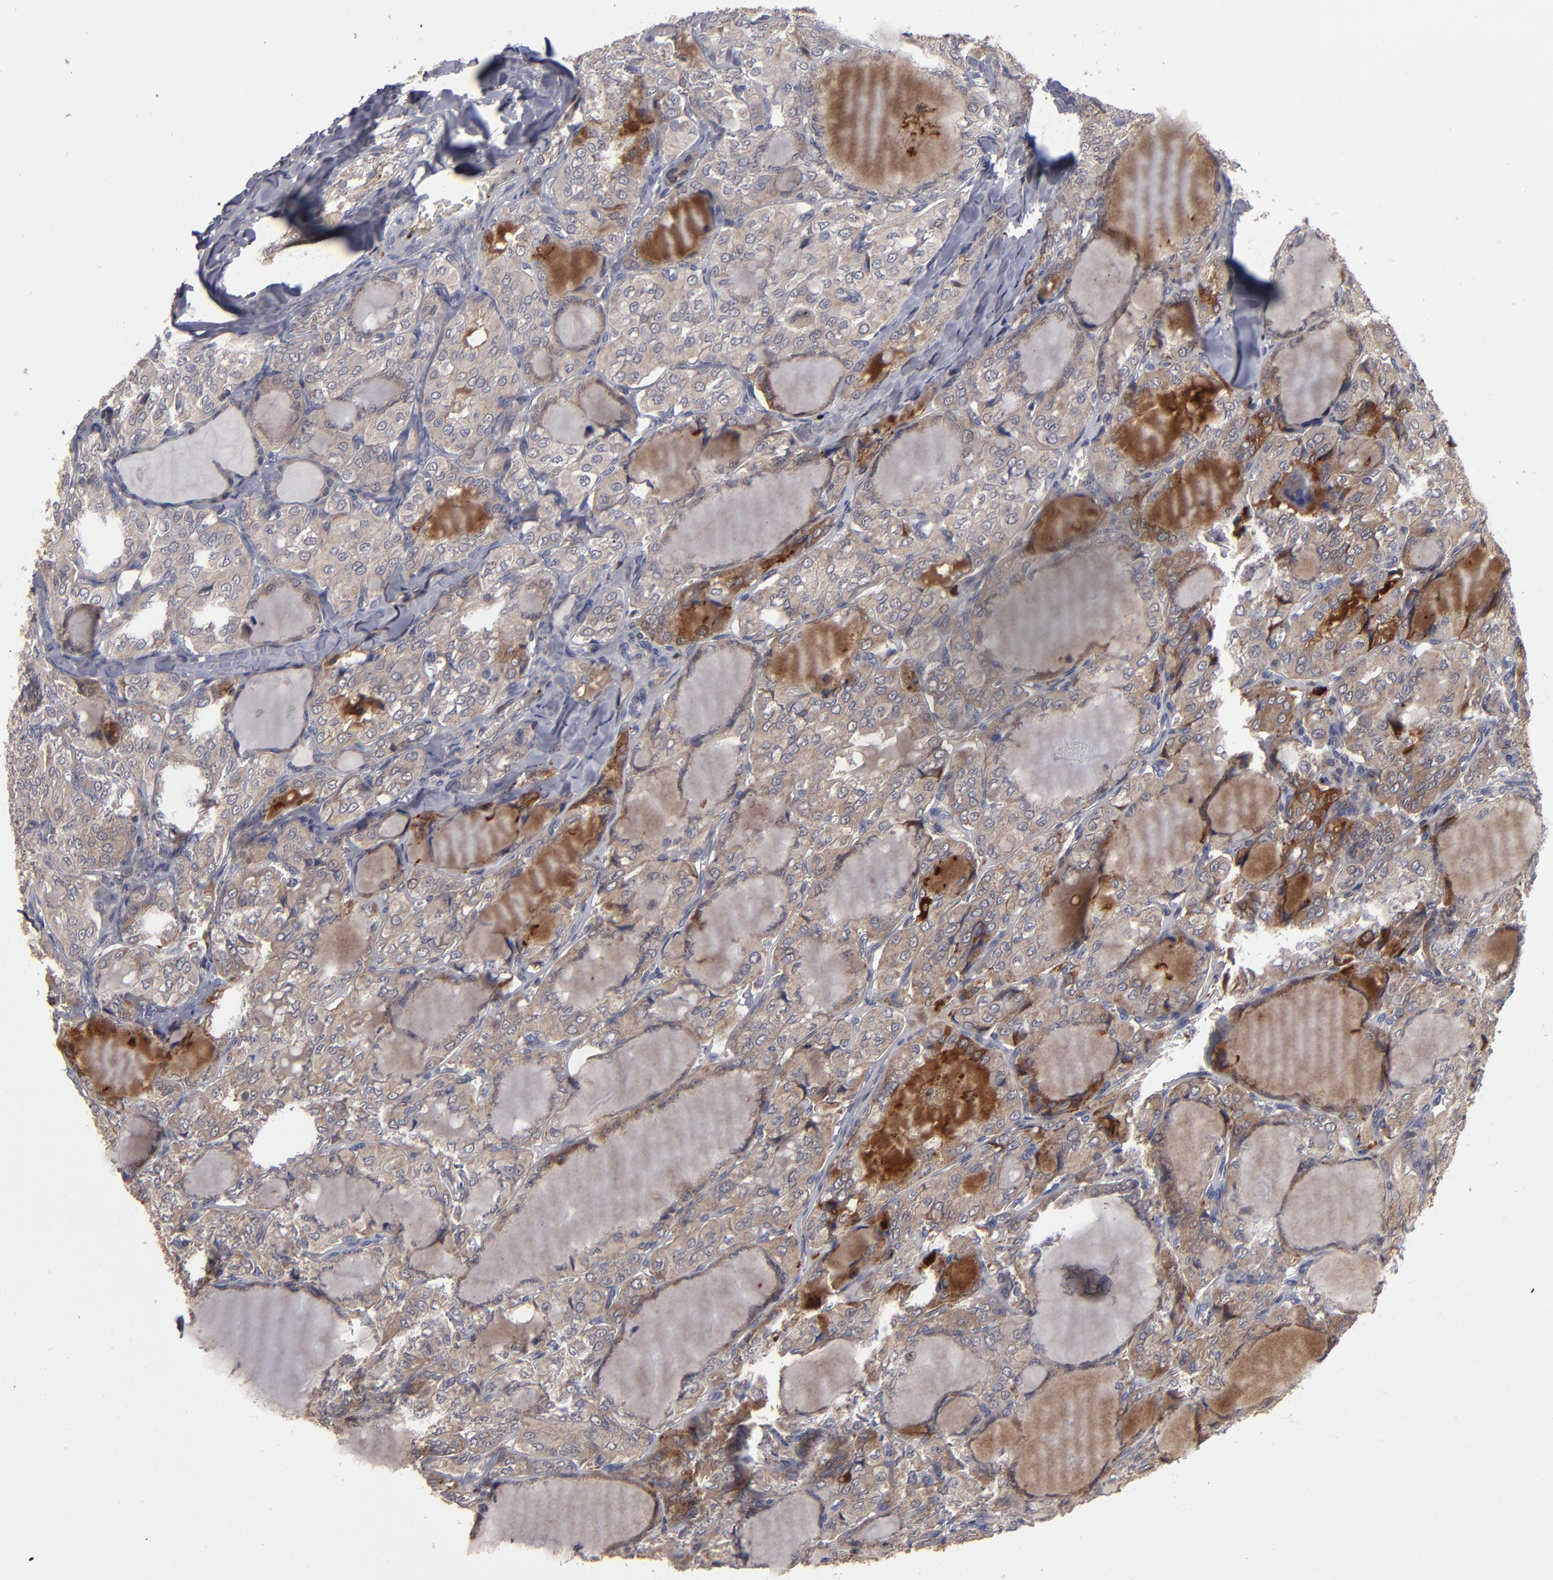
{"staining": {"intensity": "weak", "quantity": ">75%", "location": "cytoplasmic/membranous"}, "tissue": "thyroid cancer", "cell_type": "Tumor cells", "image_type": "cancer", "snomed": [{"axis": "morphology", "description": "Papillary adenocarcinoma, NOS"}, {"axis": "topography", "description": "Thyroid gland"}], "caption": "Papillary adenocarcinoma (thyroid) stained with DAB immunohistochemistry shows low levels of weak cytoplasmic/membranous expression in approximately >75% of tumor cells.", "gene": "EXD2", "patient": {"sex": "male", "age": 20}}